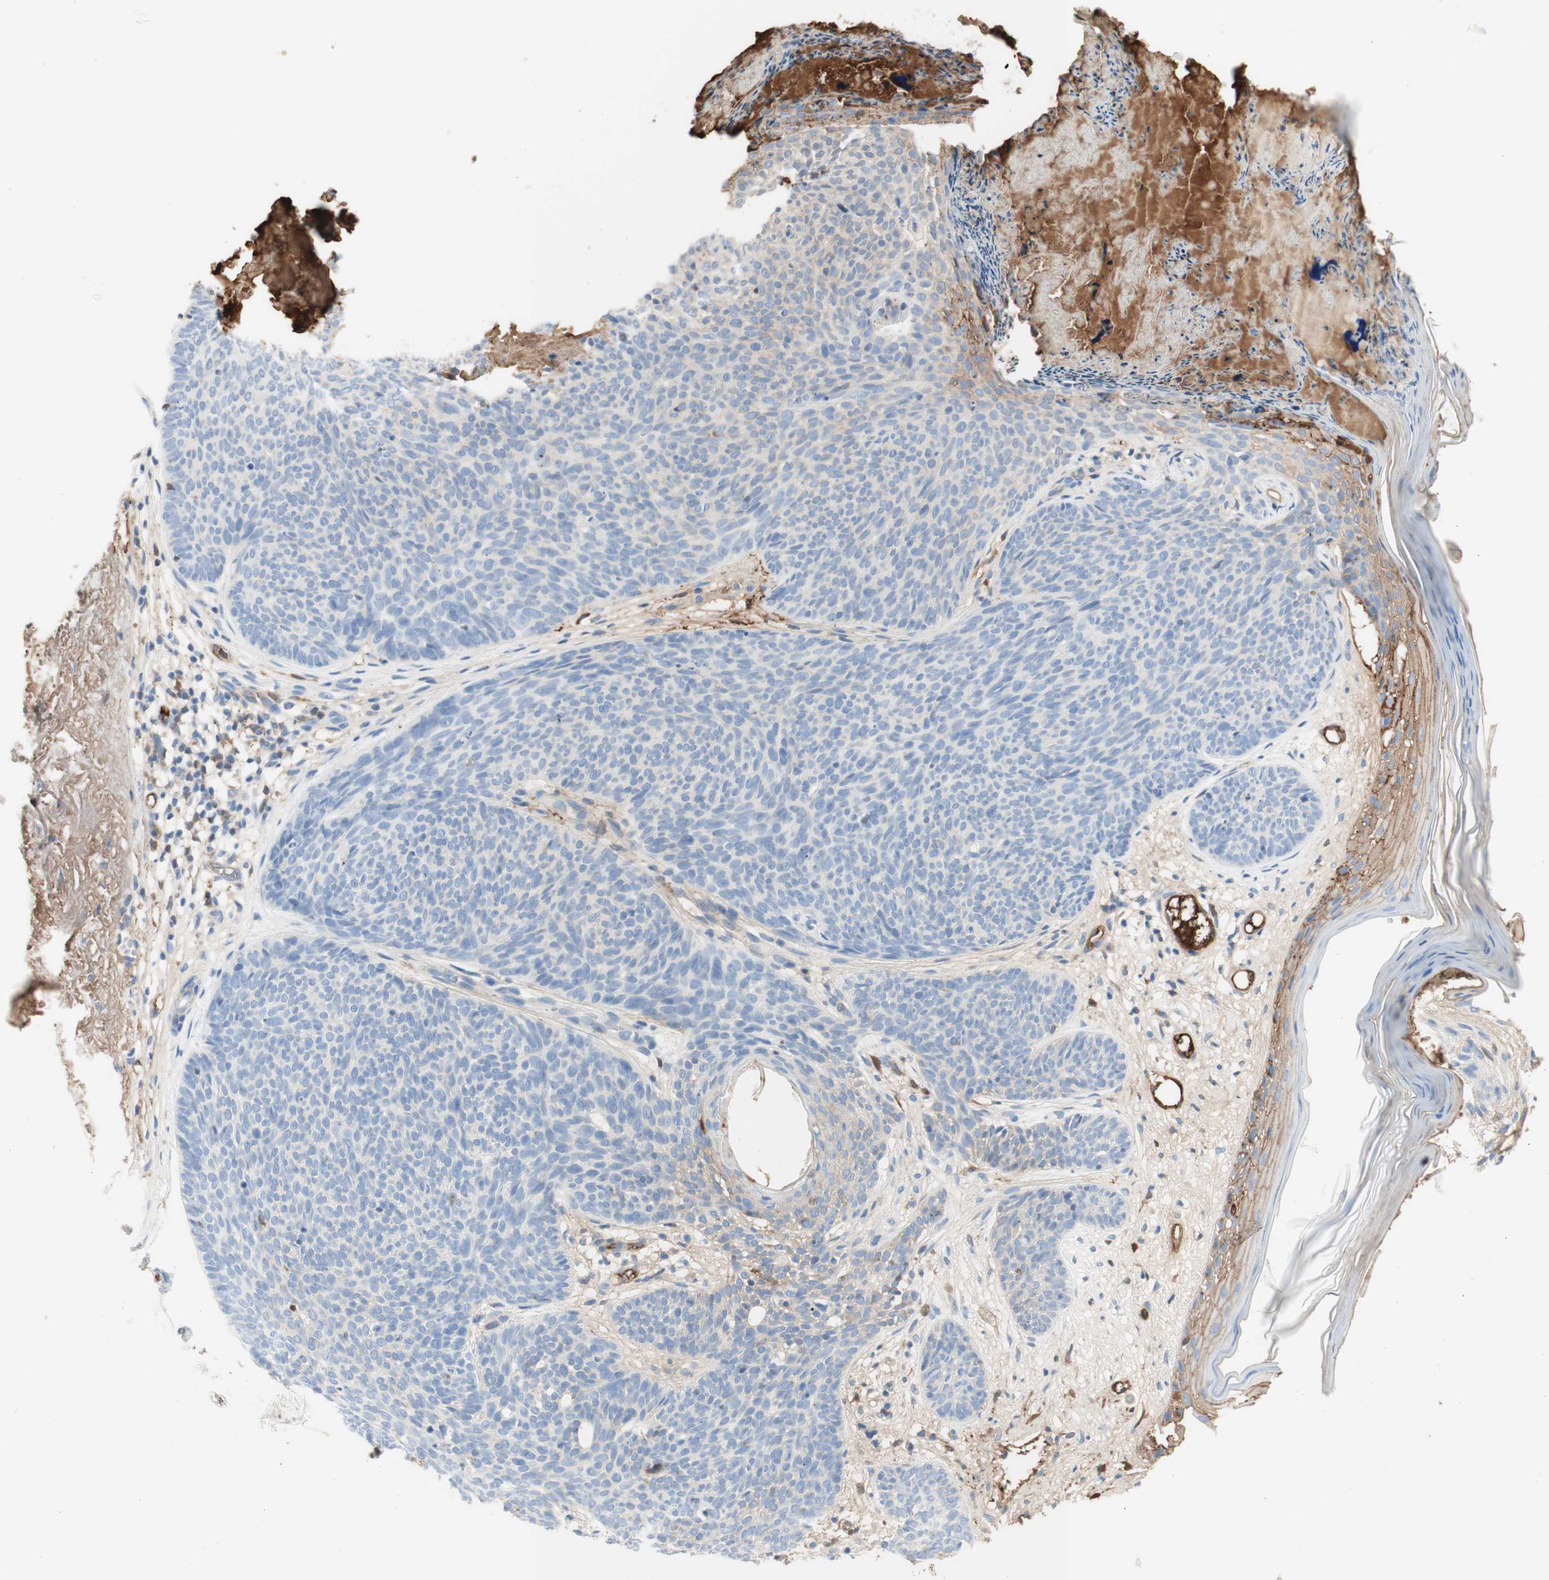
{"staining": {"intensity": "negative", "quantity": "none", "location": "none"}, "tissue": "skin cancer", "cell_type": "Tumor cells", "image_type": "cancer", "snomed": [{"axis": "morphology", "description": "Normal tissue, NOS"}, {"axis": "morphology", "description": "Basal cell carcinoma"}, {"axis": "topography", "description": "Skin"}], "caption": "Immunohistochemistry photomicrograph of neoplastic tissue: human basal cell carcinoma (skin) stained with DAB demonstrates no significant protein positivity in tumor cells.", "gene": "KNG1", "patient": {"sex": "female", "age": 70}}